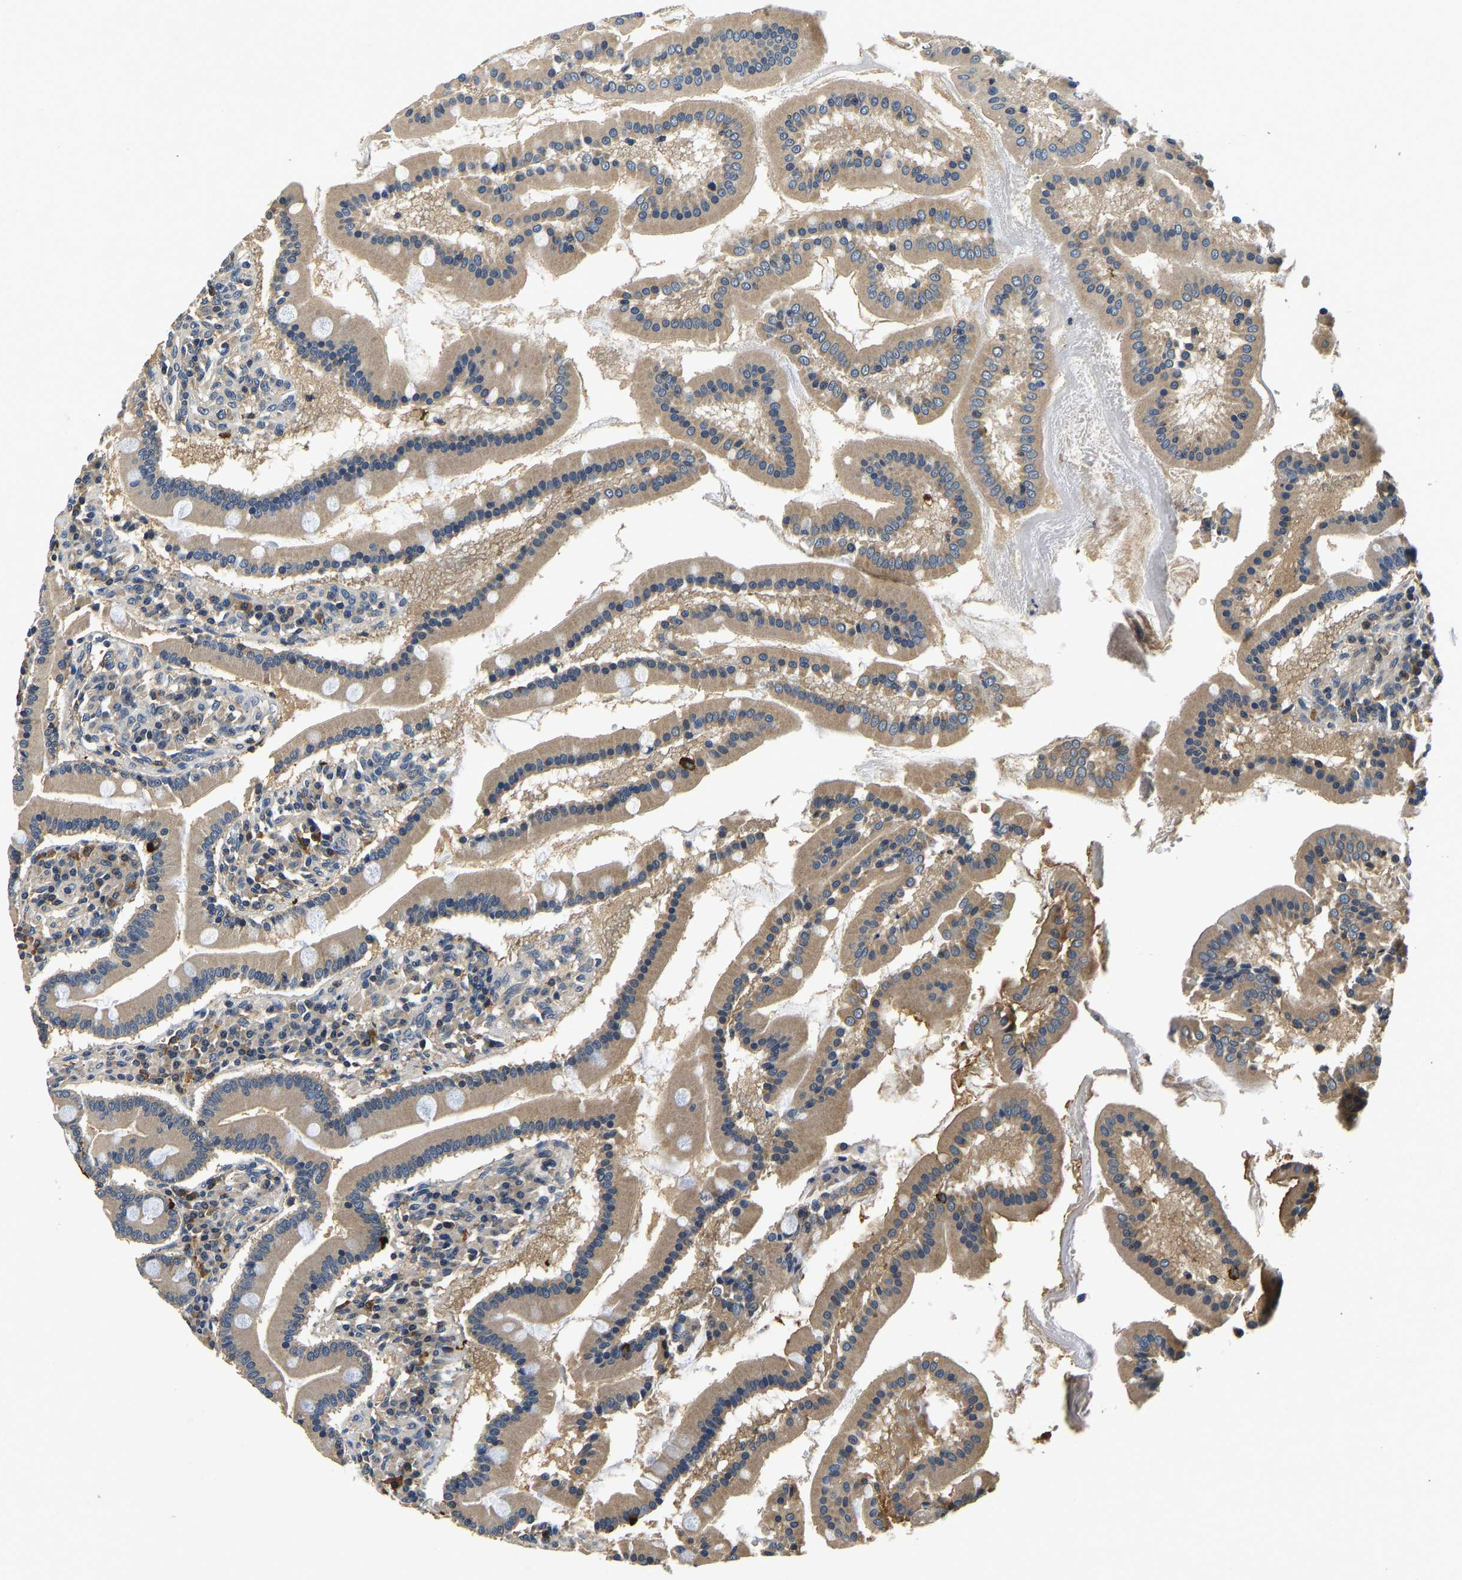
{"staining": {"intensity": "moderate", "quantity": ">75%", "location": "cytoplasmic/membranous"}, "tissue": "duodenum", "cell_type": "Glandular cells", "image_type": "normal", "snomed": [{"axis": "morphology", "description": "Normal tissue, NOS"}, {"axis": "topography", "description": "Duodenum"}], "caption": "A brown stain shows moderate cytoplasmic/membranous positivity of a protein in glandular cells of unremarkable human duodenum. Ihc stains the protein in brown and the nuclei are stained blue.", "gene": "RESF1", "patient": {"sex": "male", "age": 50}}